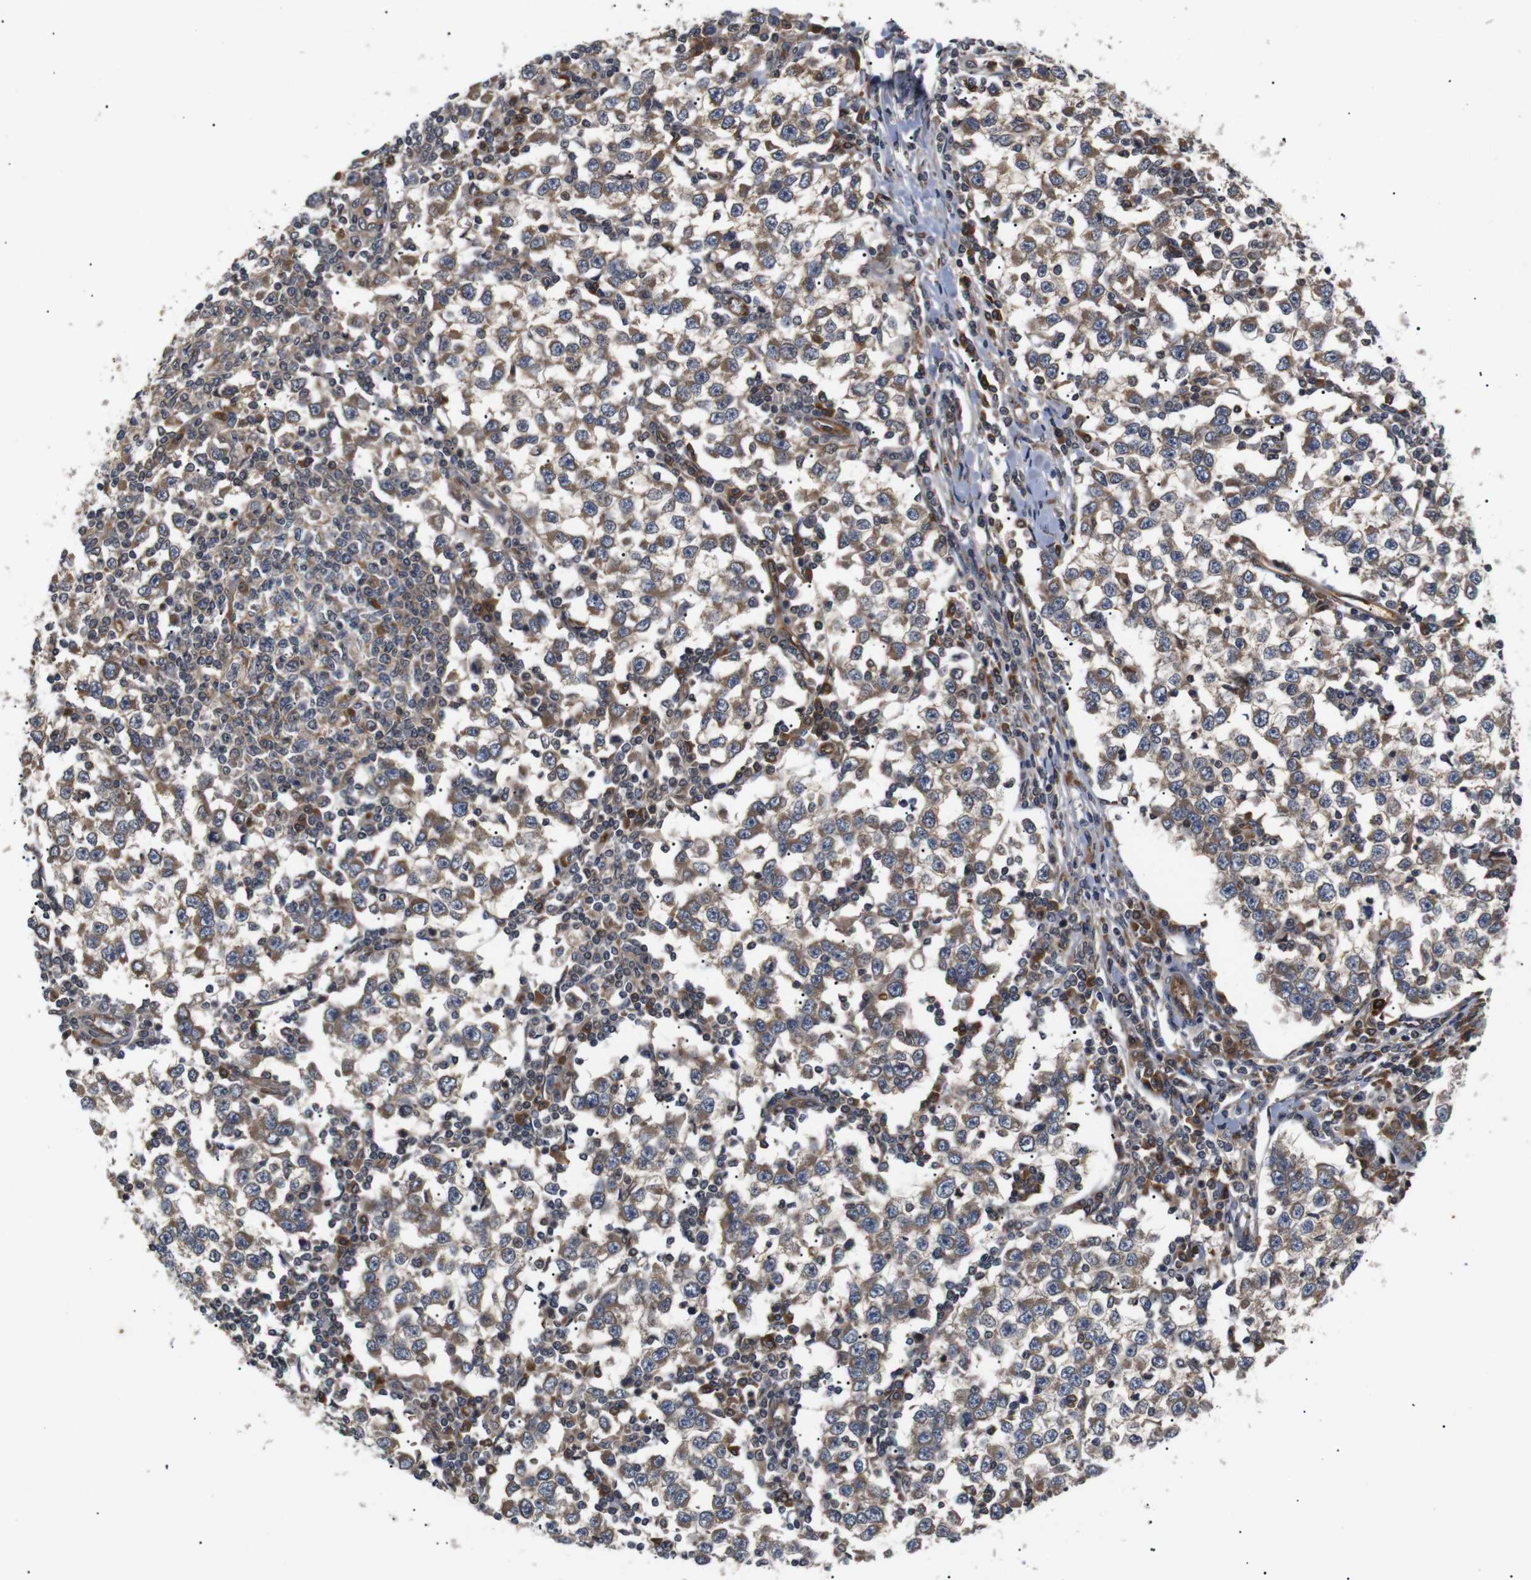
{"staining": {"intensity": "moderate", "quantity": ">75%", "location": "cytoplasmic/membranous"}, "tissue": "testis cancer", "cell_type": "Tumor cells", "image_type": "cancer", "snomed": [{"axis": "morphology", "description": "Seminoma, NOS"}, {"axis": "topography", "description": "Testis"}], "caption": "Immunohistochemical staining of human testis cancer (seminoma) exhibits moderate cytoplasmic/membranous protein expression in about >75% of tumor cells.", "gene": "RIPK1", "patient": {"sex": "male", "age": 65}}